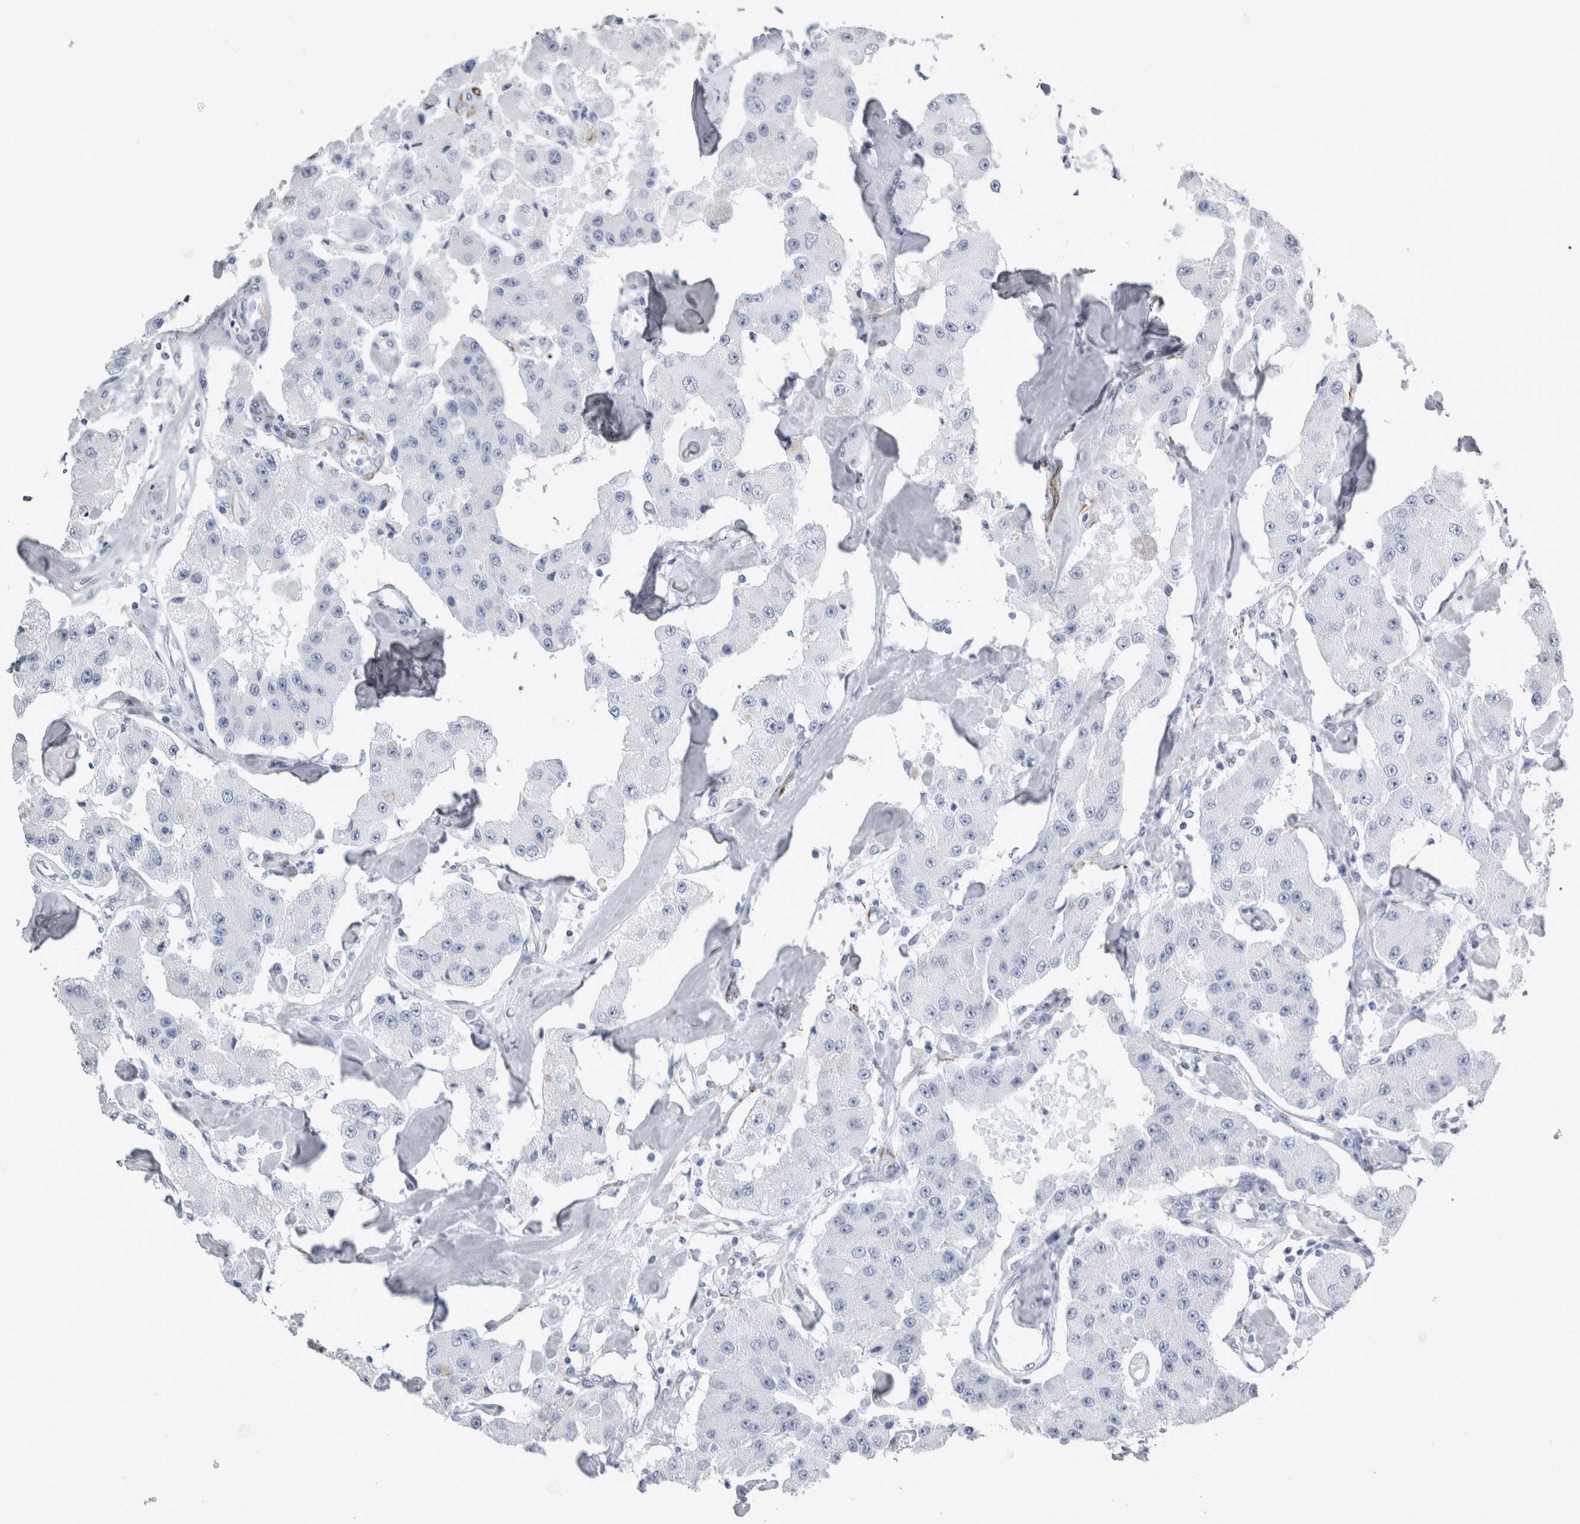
{"staining": {"intensity": "negative", "quantity": "none", "location": "none"}, "tissue": "carcinoid", "cell_type": "Tumor cells", "image_type": "cancer", "snomed": [{"axis": "morphology", "description": "Carcinoid, malignant, NOS"}, {"axis": "topography", "description": "Pancreas"}], "caption": "IHC photomicrograph of carcinoid stained for a protein (brown), which exhibits no positivity in tumor cells. (Stains: DAB (3,3'-diaminobenzidine) immunohistochemistry (IHC) with hematoxylin counter stain, Microscopy: brightfield microscopy at high magnification).", "gene": "VWDE", "patient": {"sex": "male", "age": 41}}